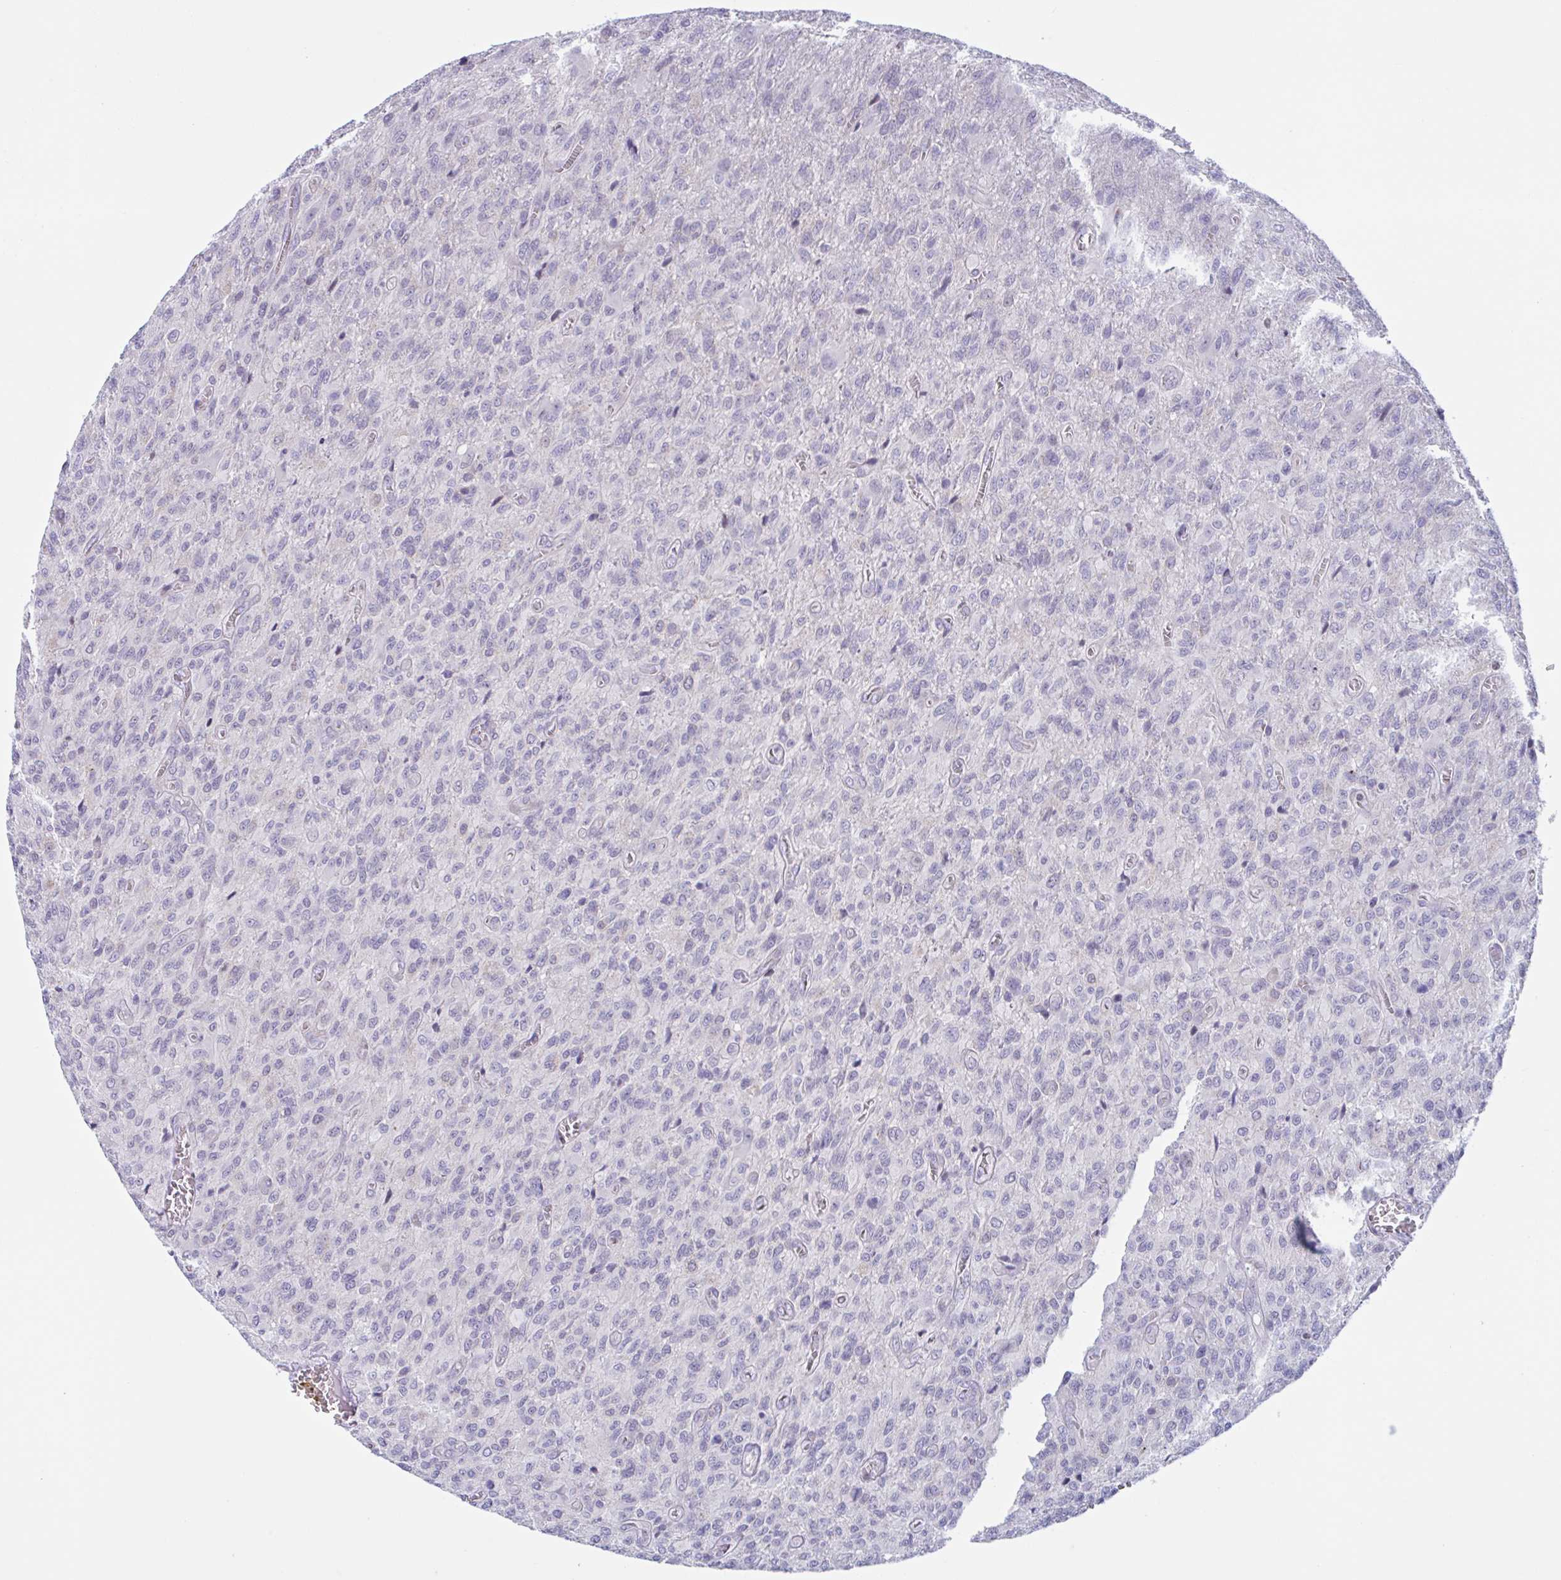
{"staining": {"intensity": "negative", "quantity": "none", "location": "none"}, "tissue": "glioma", "cell_type": "Tumor cells", "image_type": "cancer", "snomed": [{"axis": "morphology", "description": "Glioma, malignant, High grade"}, {"axis": "topography", "description": "Brain"}], "caption": "High power microscopy photomicrograph of an immunohistochemistry (IHC) micrograph of glioma, revealing no significant positivity in tumor cells.", "gene": "SNX11", "patient": {"sex": "male", "age": 61}}